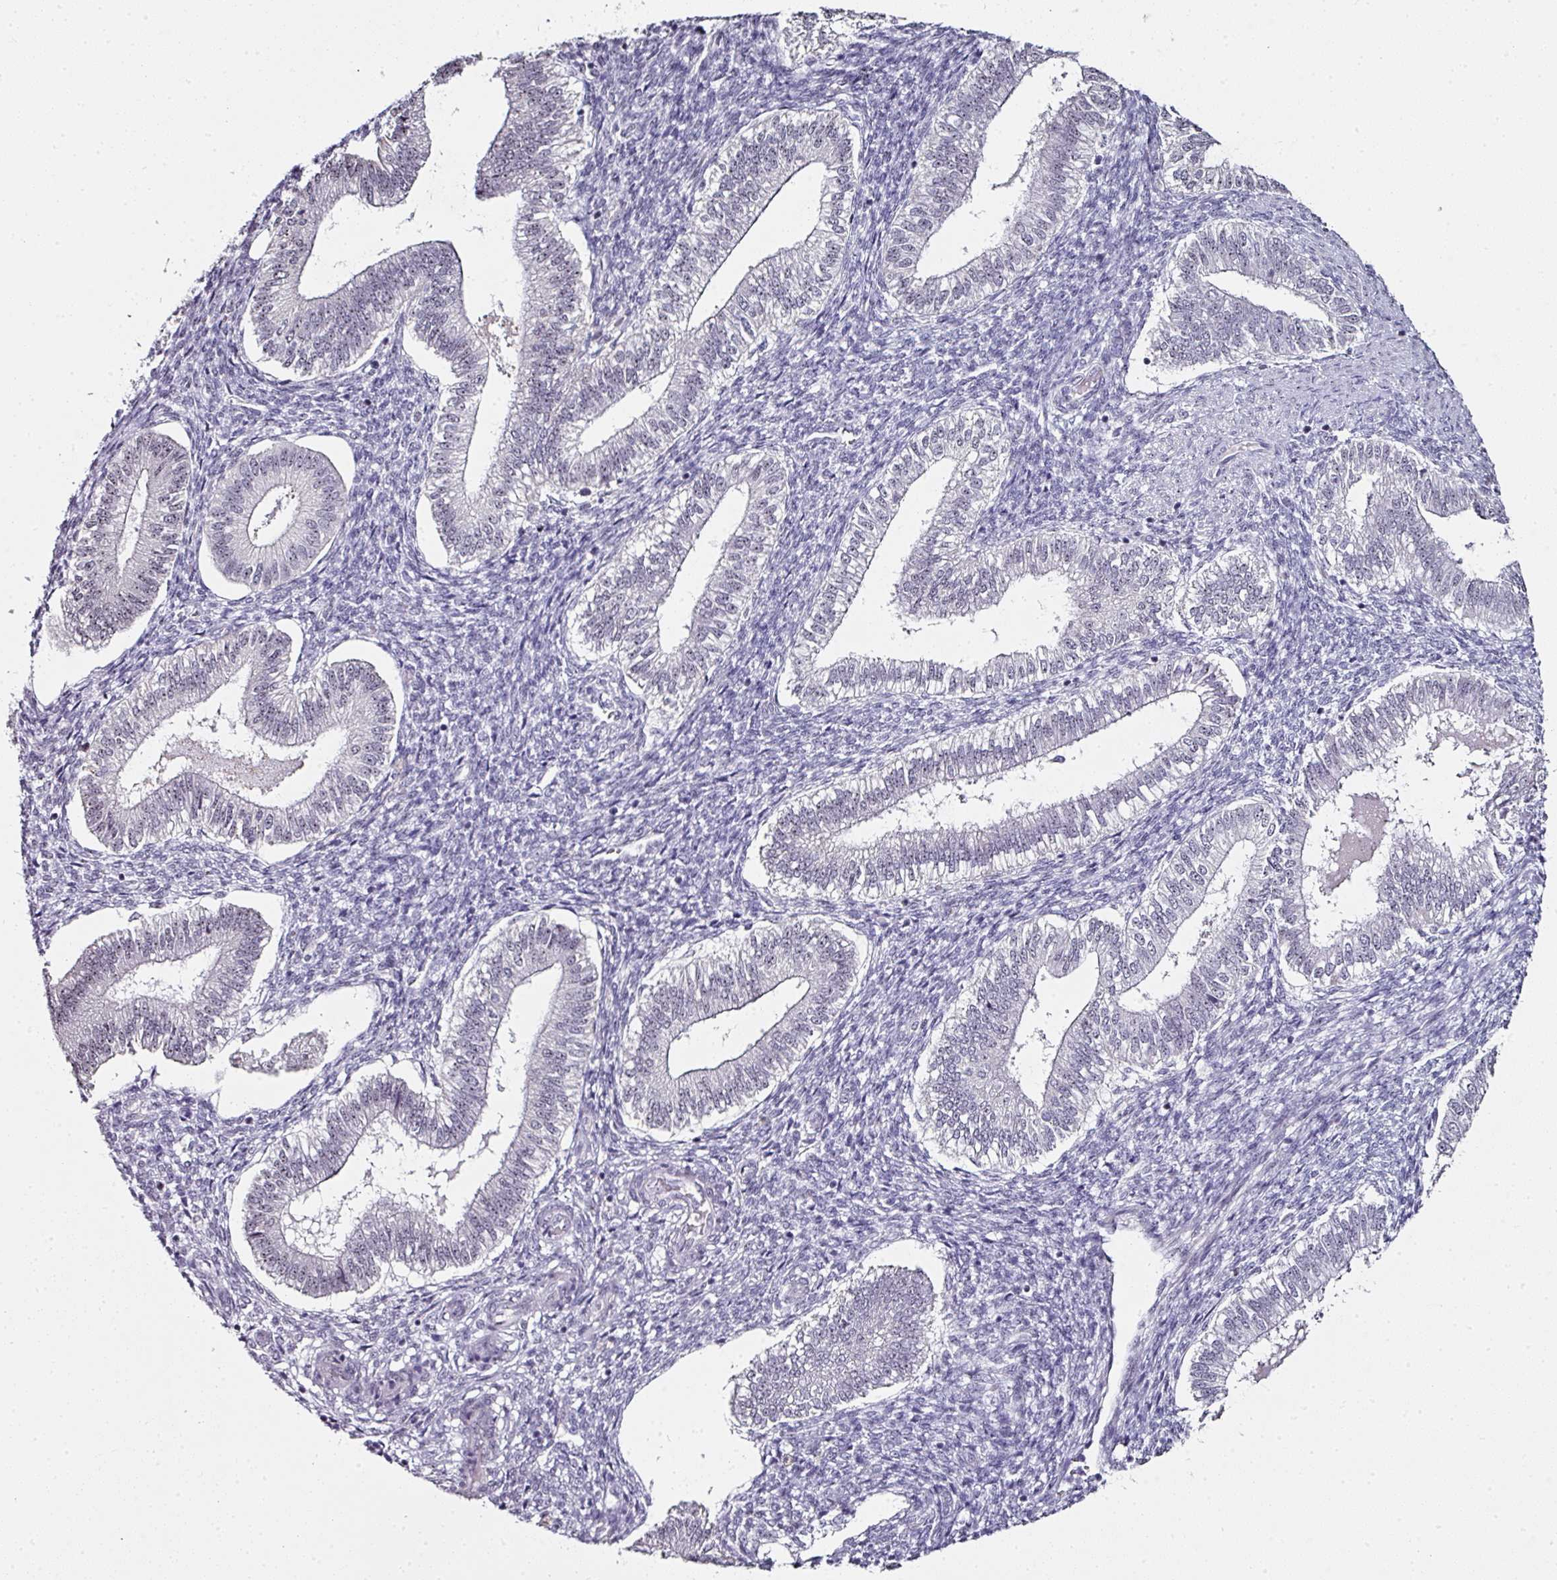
{"staining": {"intensity": "negative", "quantity": "none", "location": "none"}, "tissue": "endometrium", "cell_type": "Cells in endometrial stroma", "image_type": "normal", "snomed": [{"axis": "morphology", "description": "Normal tissue, NOS"}, {"axis": "topography", "description": "Endometrium"}], "caption": "High power microscopy micrograph of an immunohistochemistry micrograph of benign endometrium, revealing no significant staining in cells in endometrial stroma.", "gene": "NACC2", "patient": {"sex": "female", "age": 25}}